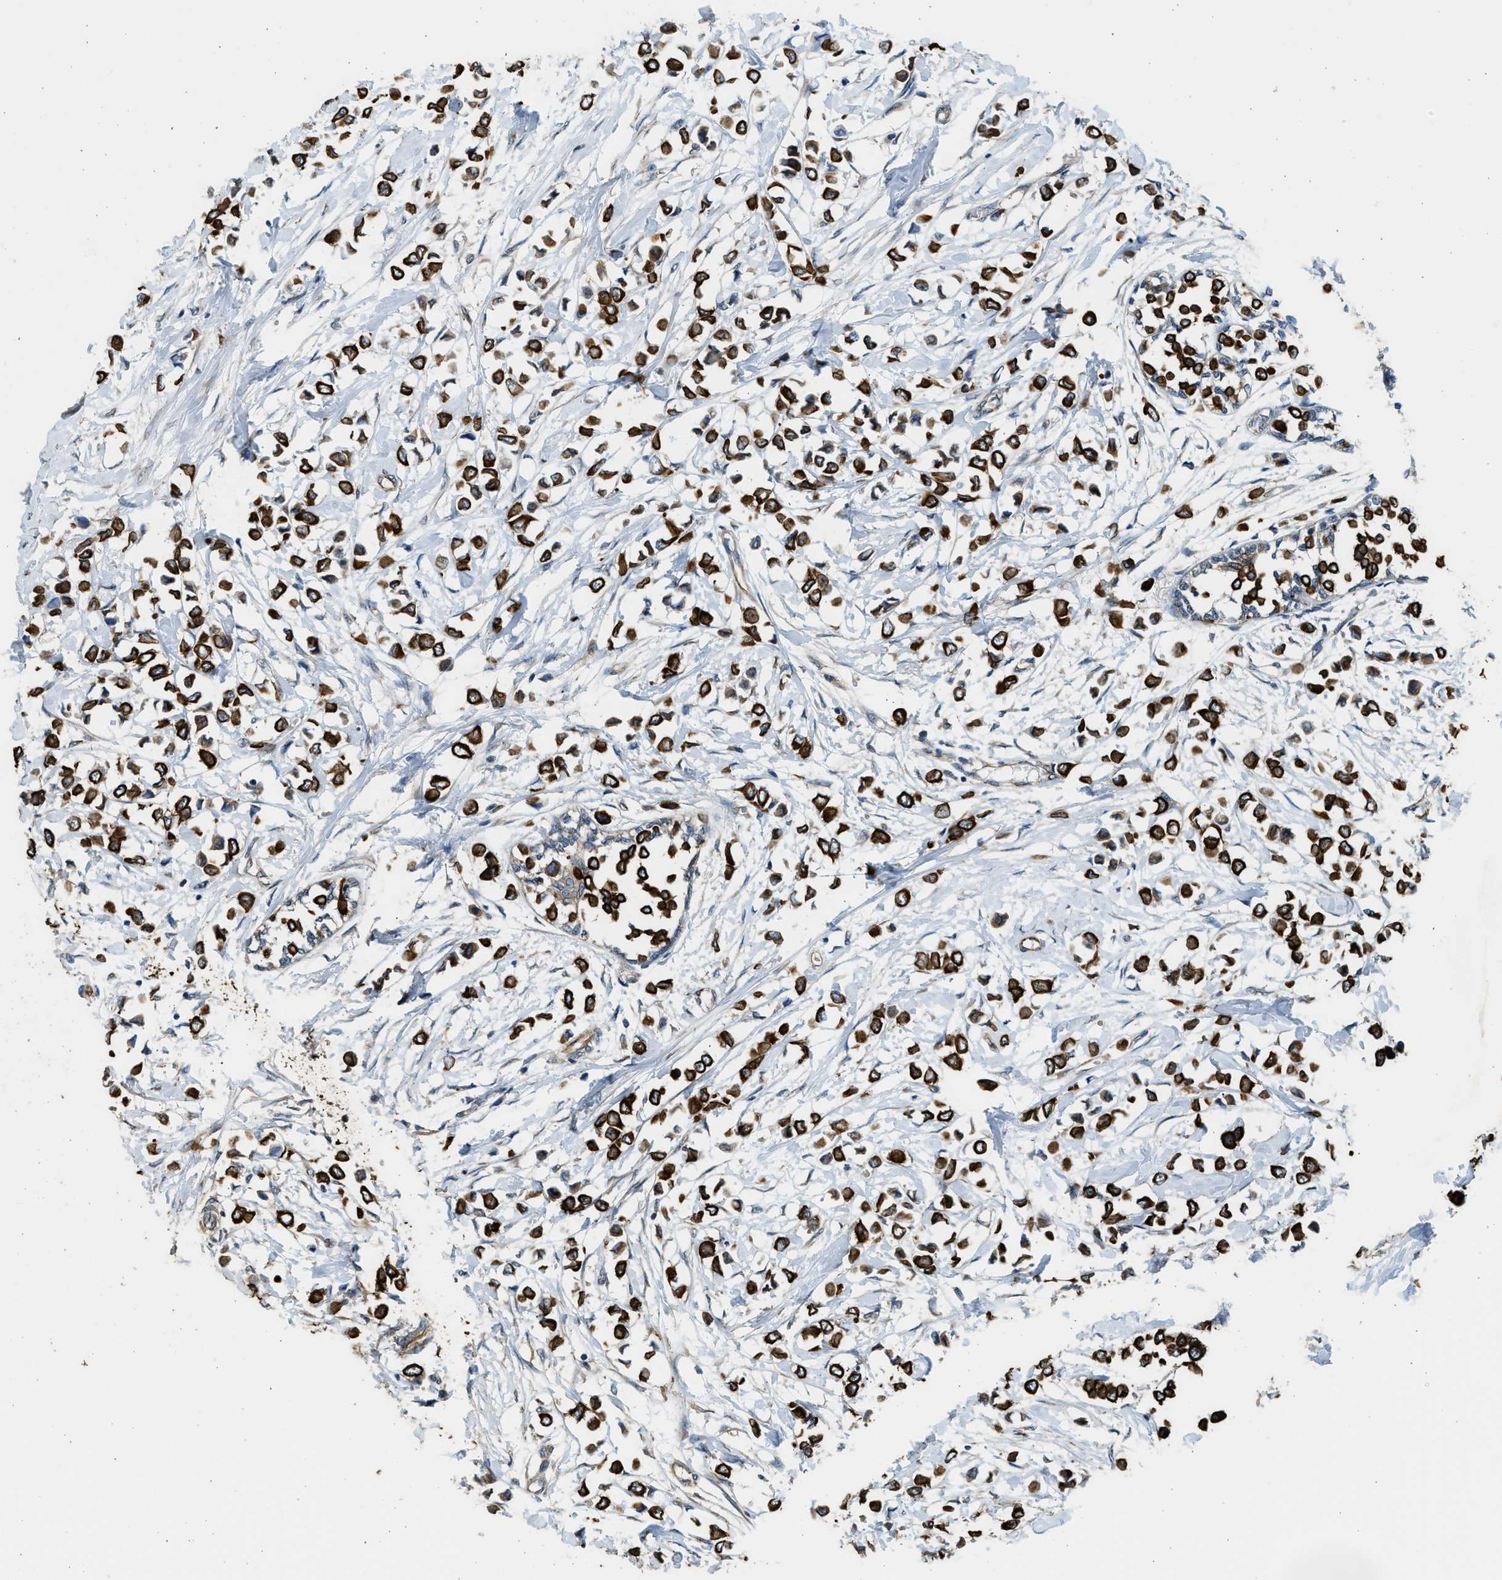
{"staining": {"intensity": "strong", "quantity": ">75%", "location": "cytoplasmic/membranous"}, "tissue": "breast cancer", "cell_type": "Tumor cells", "image_type": "cancer", "snomed": [{"axis": "morphology", "description": "Lobular carcinoma"}, {"axis": "topography", "description": "Breast"}], "caption": "Lobular carcinoma (breast) tissue demonstrates strong cytoplasmic/membranous expression in approximately >75% of tumor cells, visualized by immunohistochemistry.", "gene": "PCLO", "patient": {"sex": "female", "age": 51}}